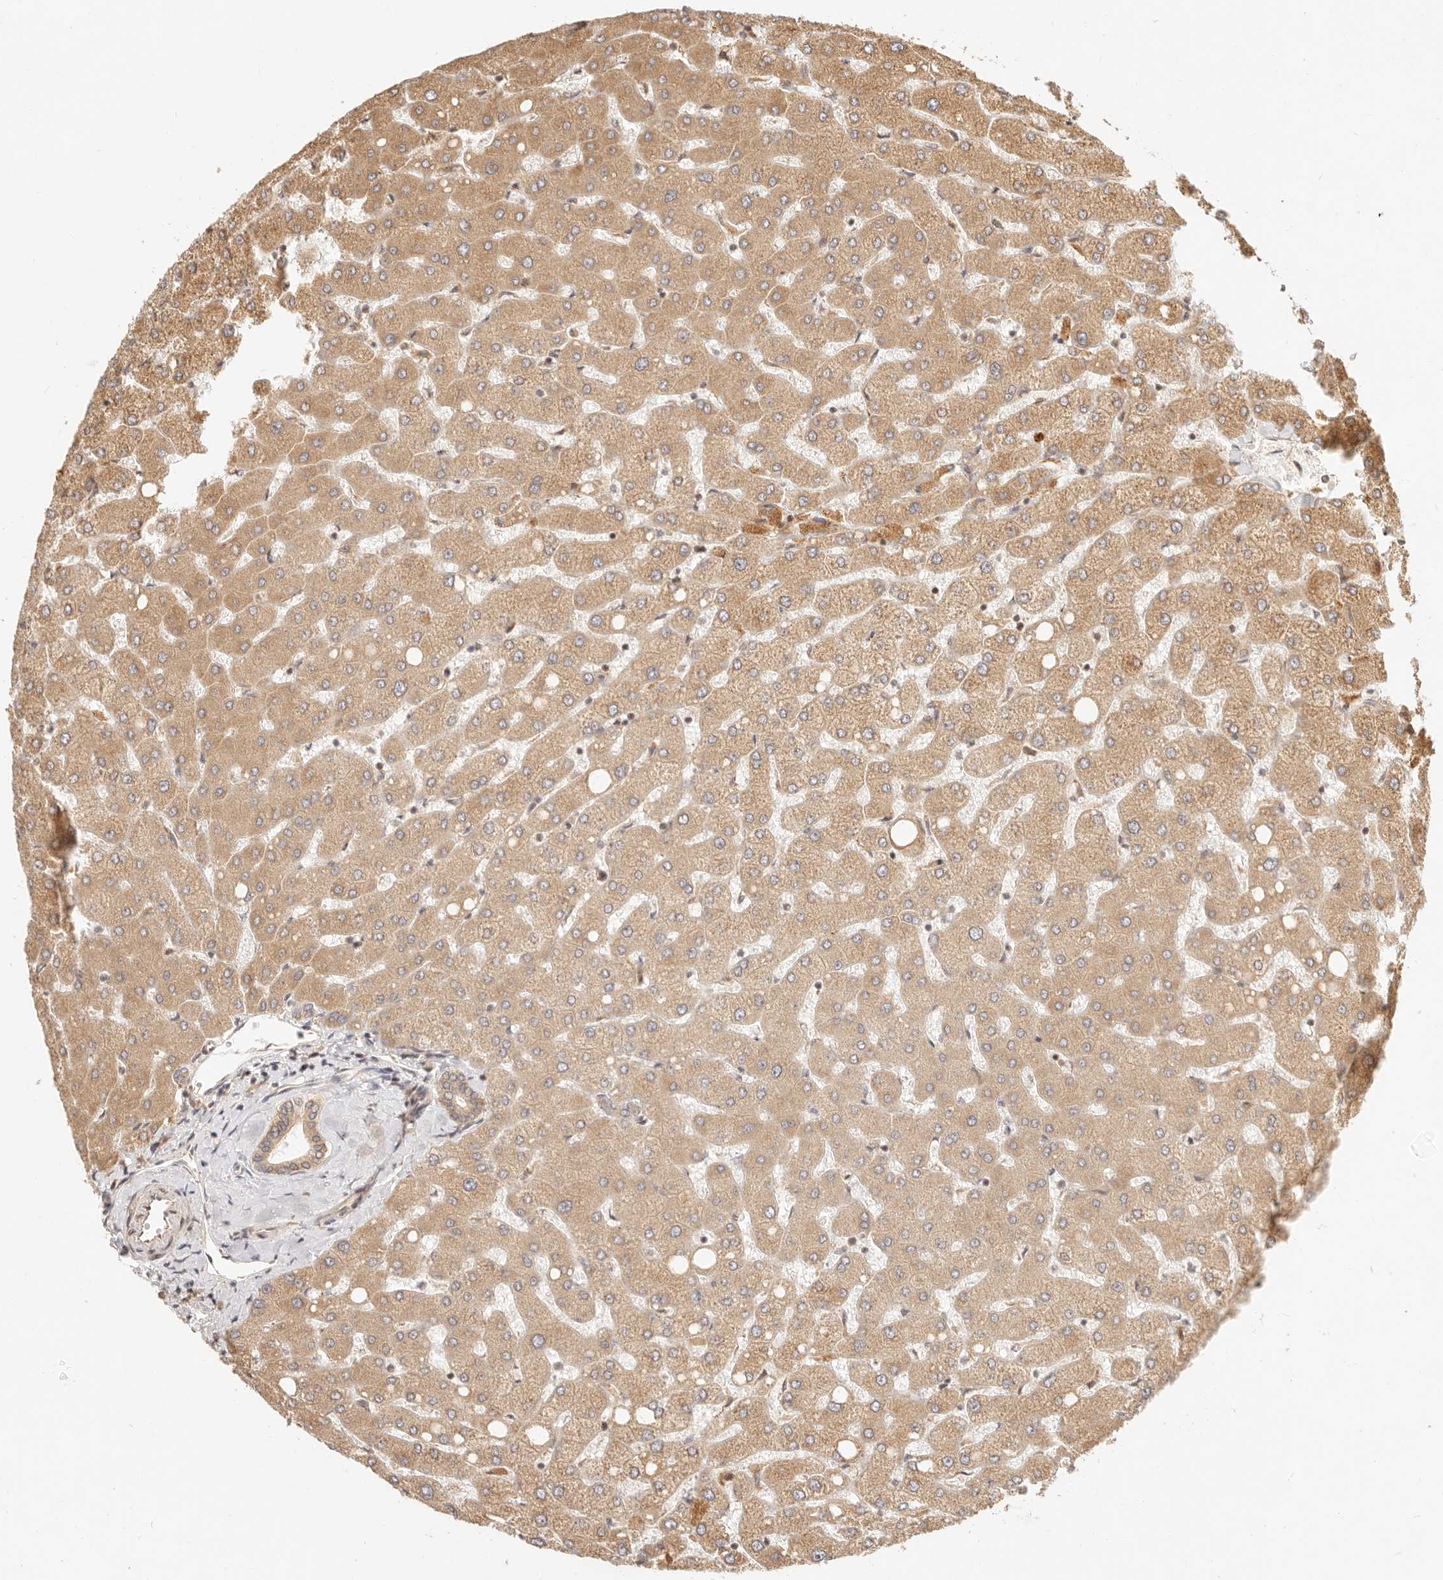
{"staining": {"intensity": "moderate", "quantity": "25%-75%", "location": "cytoplasmic/membranous"}, "tissue": "liver", "cell_type": "Cholangiocytes", "image_type": "normal", "snomed": [{"axis": "morphology", "description": "Normal tissue, NOS"}, {"axis": "topography", "description": "Liver"}], "caption": "Immunohistochemical staining of normal human liver reveals 25%-75% levels of moderate cytoplasmic/membranous protein positivity in approximately 25%-75% of cholangiocytes. (Brightfield microscopy of DAB IHC at high magnification).", "gene": "TIMM17A", "patient": {"sex": "female", "age": 54}}